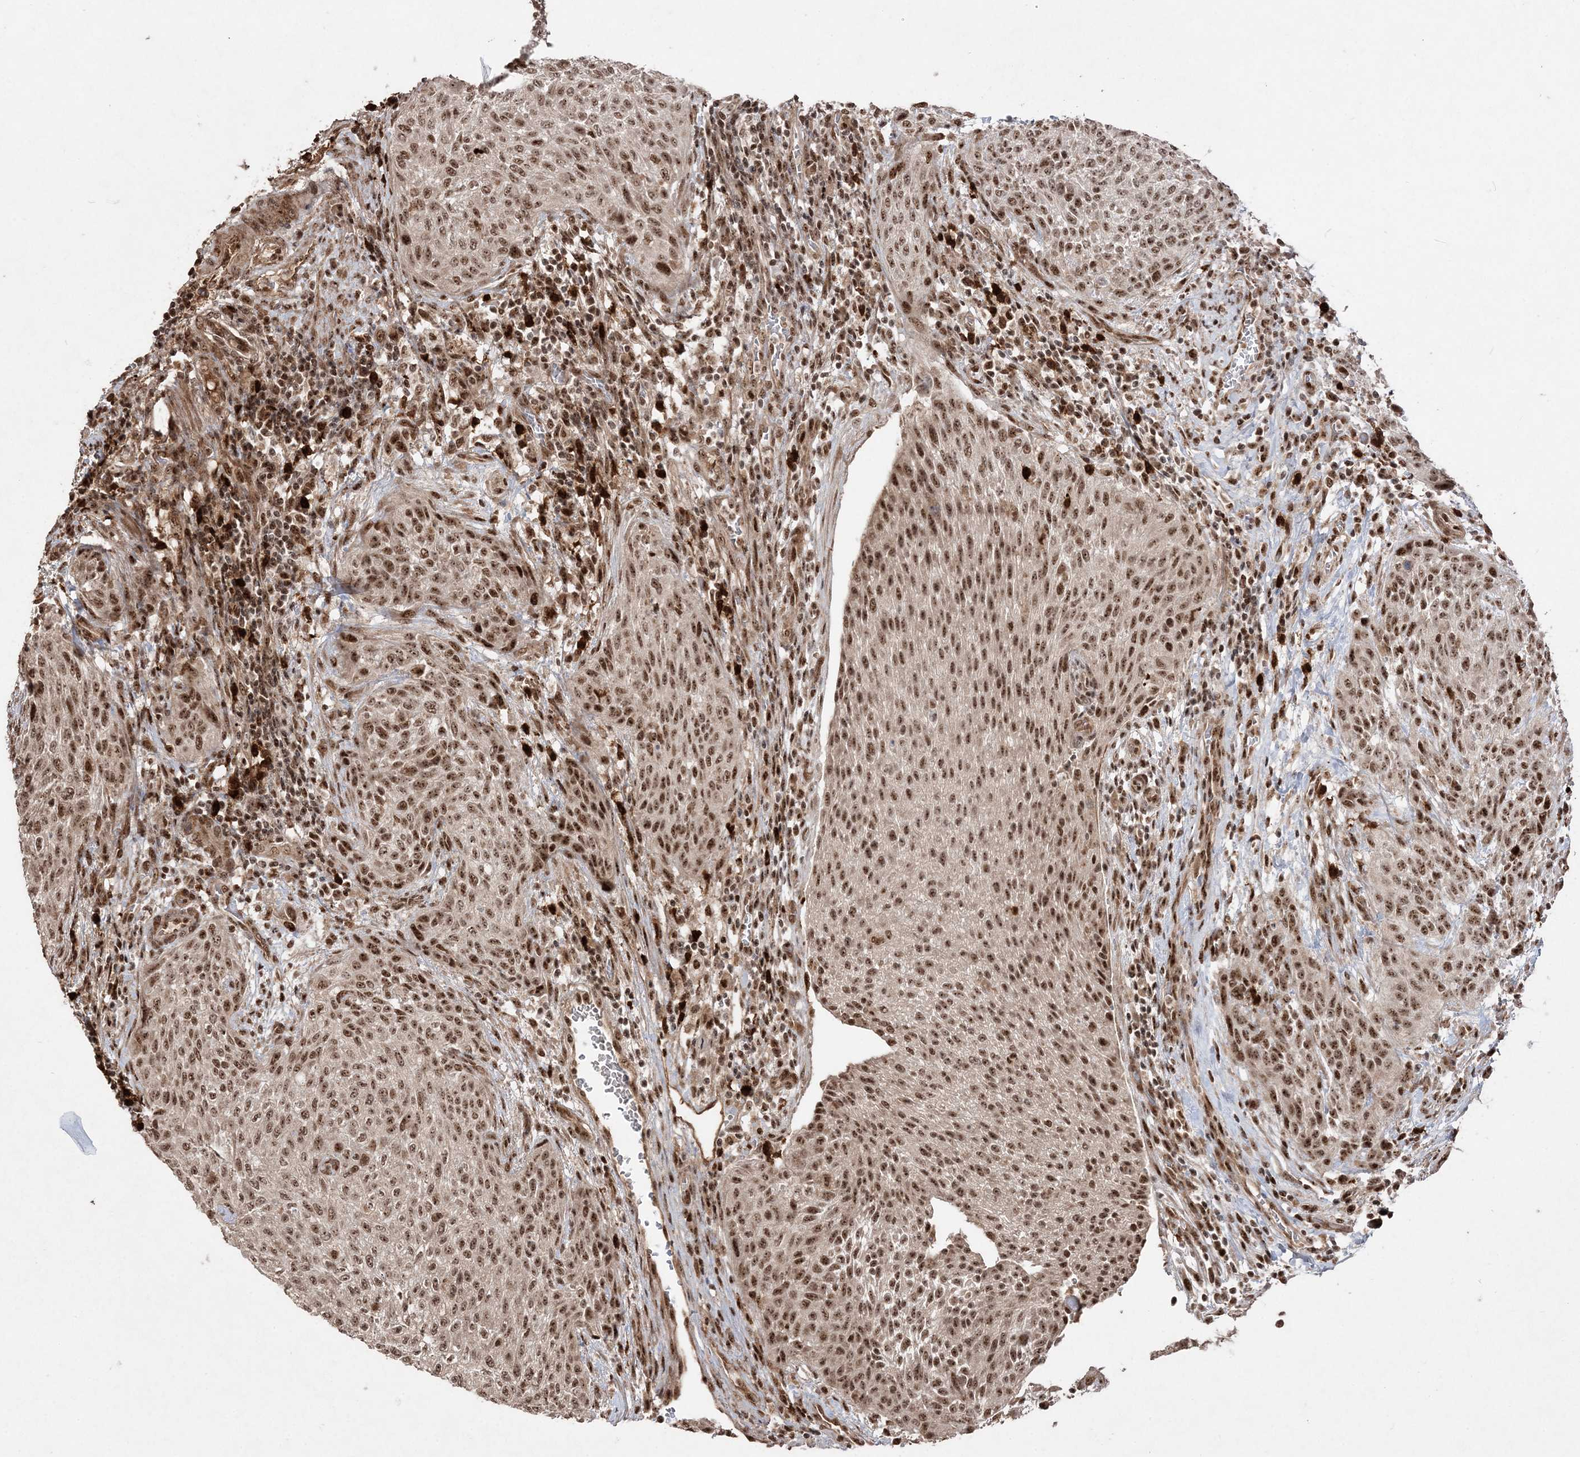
{"staining": {"intensity": "strong", "quantity": ">75%", "location": "nuclear"}, "tissue": "urothelial cancer", "cell_type": "Tumor cells", "image_type": "cancer", "snomed": [{"axis": "morphology", "description": "Urothelial carcinoma, High grade"}, {"axis": "topography", "description": "Urinary bladder"}], "caption": "Brown immunohistochemical staining in urothelial carcinoma (high-grade) shows strong nuclear expression in about >75% of tumor cells. (Stains: DAB (3,3'-diaminobenzidine) in brown, nuclei in blue, Microscopy: brightfield microscopy at high magnification).", "gene": "RBM17", "patient": {"sex": "male", "age": 35}}